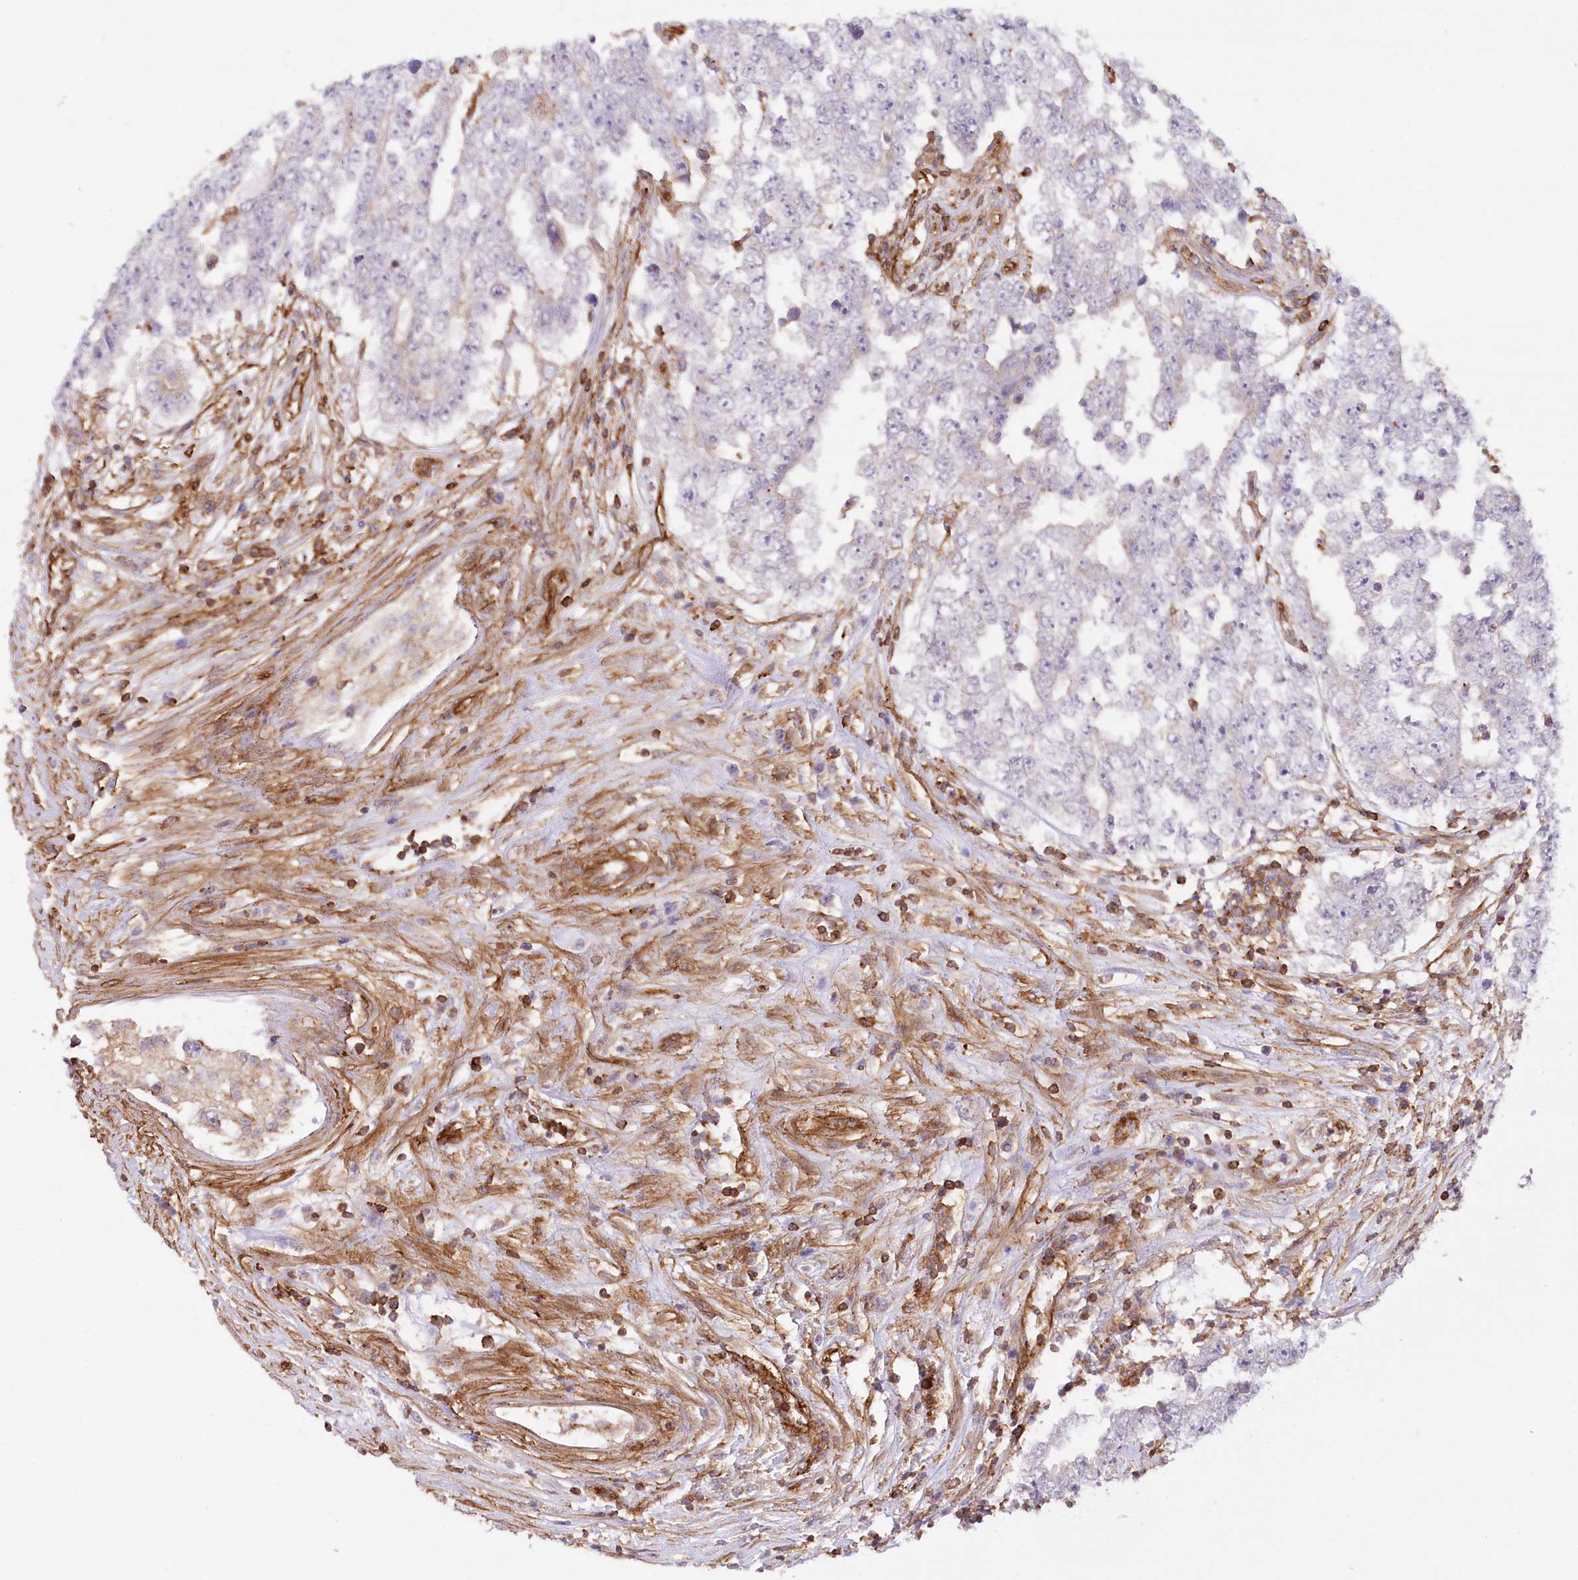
{"staining": {"intensity": "negative", "quantity": "none", "location": "none"}, "tissue": "testis cancer", "cell_type": "Tumor cells", "image_type": "cancer", "snomed": [{"axis": "morphology", "description": "Carcinoma, Embryonal, NOS"}, {"axis": "topography", "description": "Testis"}], "caption": "High power microscopy photomicrograph of an immunohistochemistry (IHC) micrograph of testis cancer (embryonal carcinoma), revealing no significant expression in tumor cells.", "gene": "SYNPO2", "patient": {"sex": "male", "age": 25}}